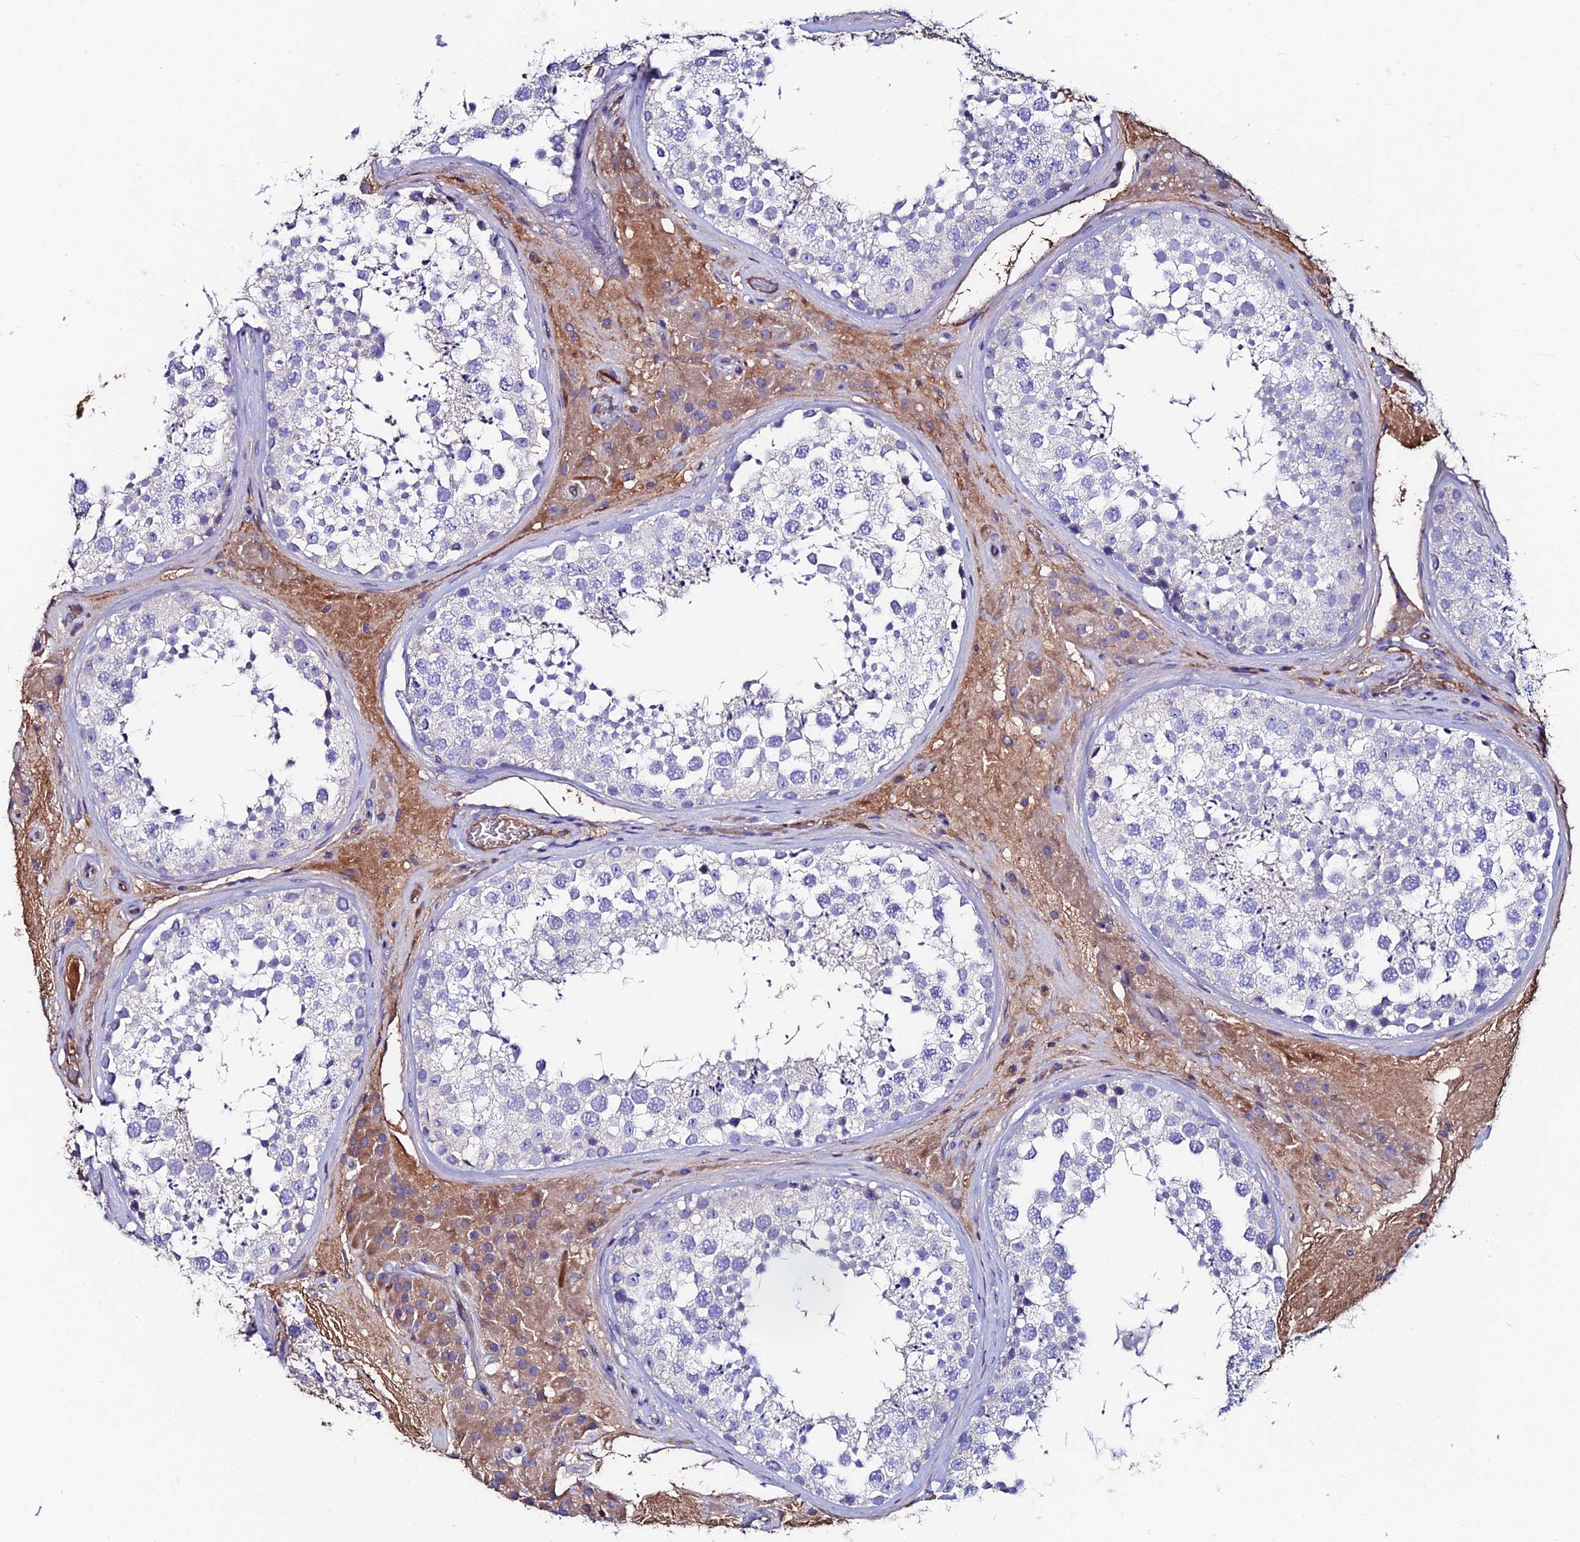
{"staining": {"intensity": "negative", "quantity": "none", "location": "none"}, "tissue": "testis", "cell_type": "Cells in seminiferous ducts", "image_type": "normal", "snomed": [{"axis": "morphology", "description": "Normal tissue, NOS"}, {"axis": "topography", "description": "Testis"}], "caption": "IHC of benign human testis exhibits no staining in cells in seminiferous ducts. (DAB immunohistochemistry visualized using brightfield microscopy, high magnification).", "gene": "SLC25A16", "patient": {"sex": "male", "age": 46}}